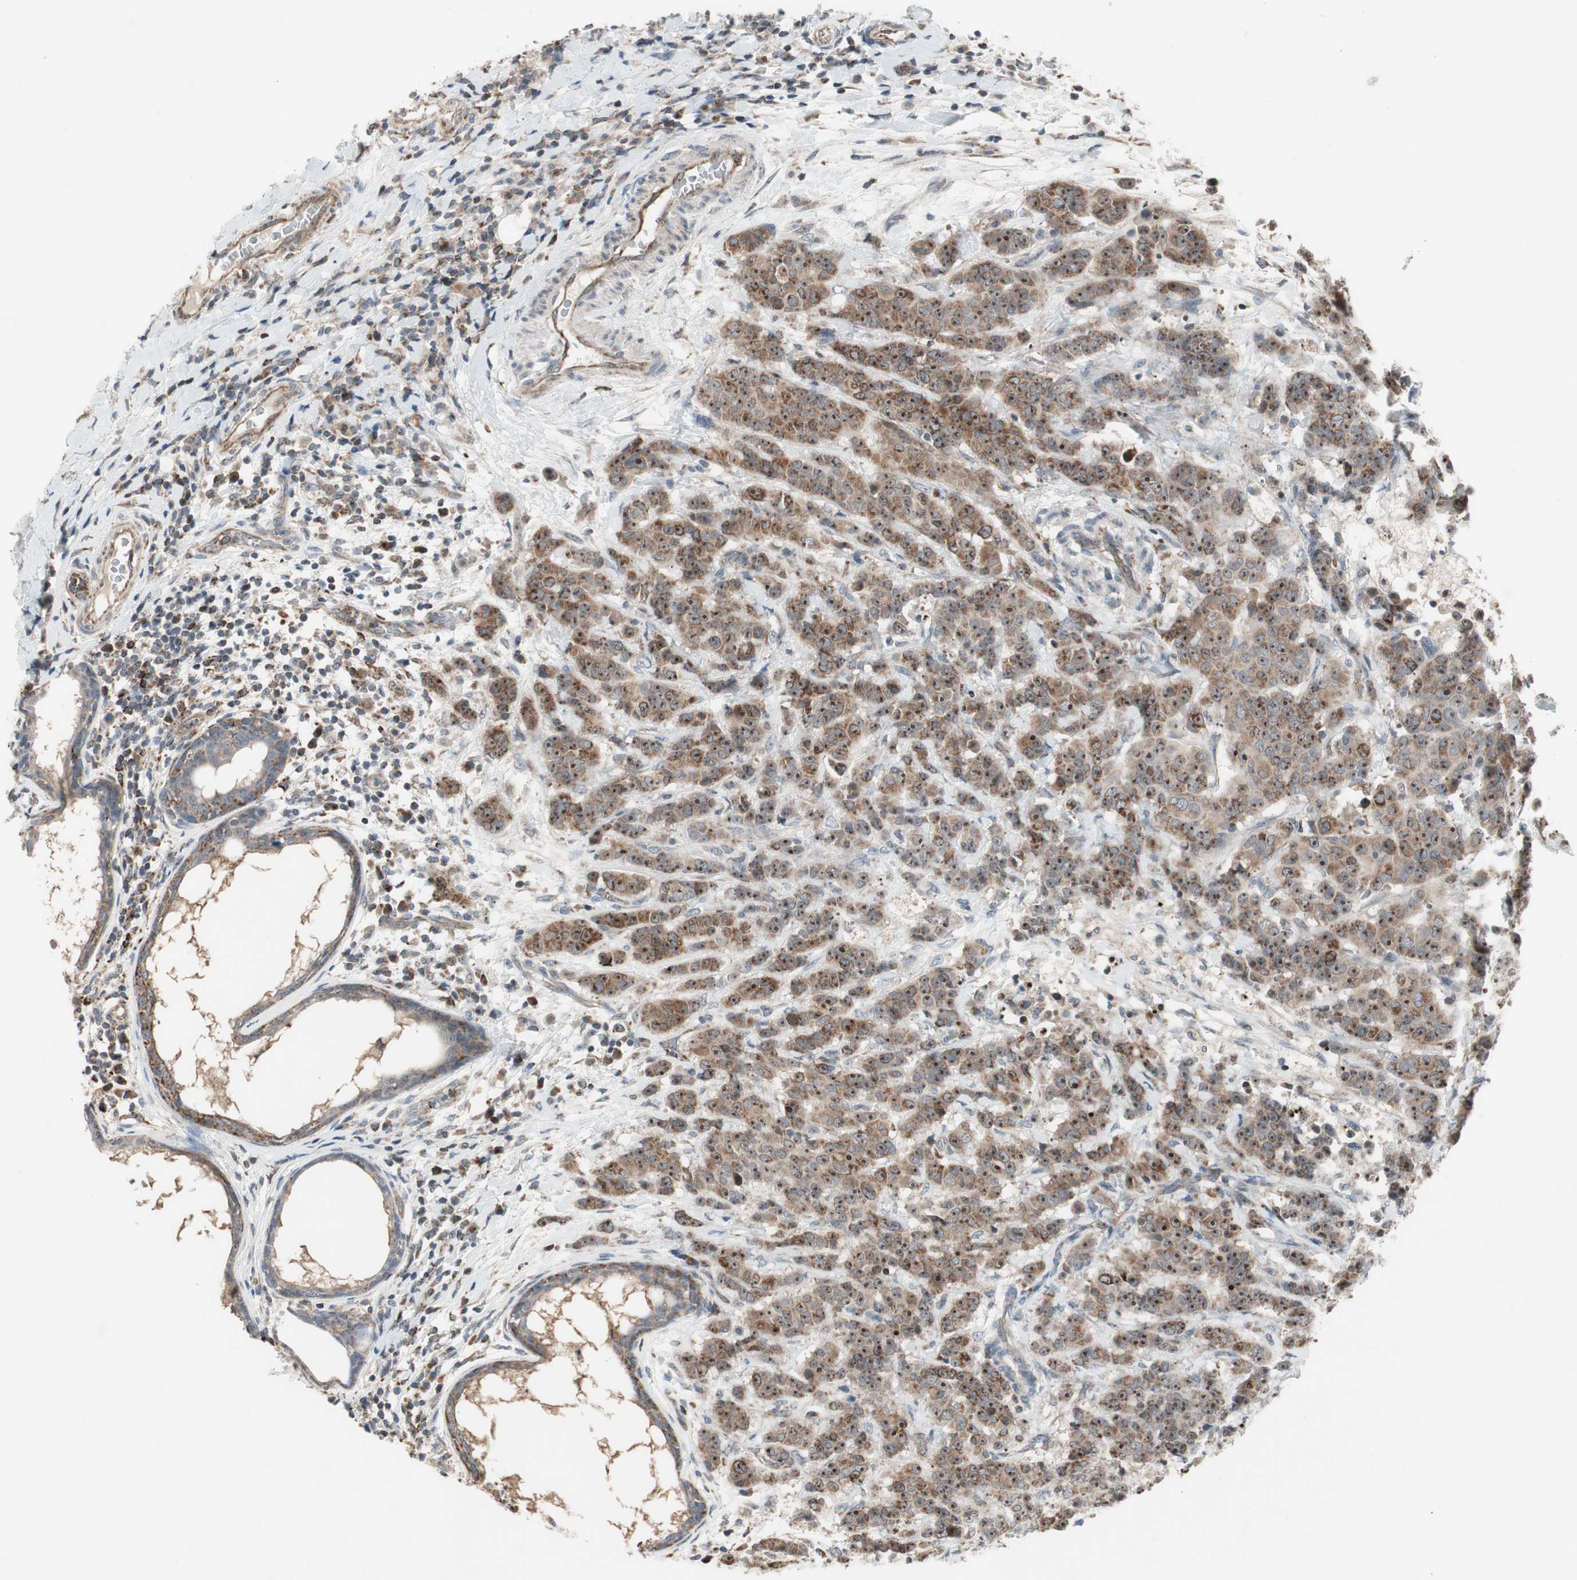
{"staining": {"intensity": "moderate", "quantity": ">75%", "location": "cytoplasmic/membranous"}, "tissue": "breast cancer", "cell_type": "Tumor cells", "image_type": "cancer", "snomed": [{"axis": "morphology", "description": "Duct carcinoma"}, {"axis": "topography", "description": "Breast"}], "caption": "This histopathology image exhibits immunohistochemistry (IHC) staining of human breast cancer (invasive ductal carcinoma), with medium moderate cytoplasmic/membranous positivity in approximately >75% of tumor cells.", "gene": "CPT1A", "patient": {"sex": "female", "age": 40}}